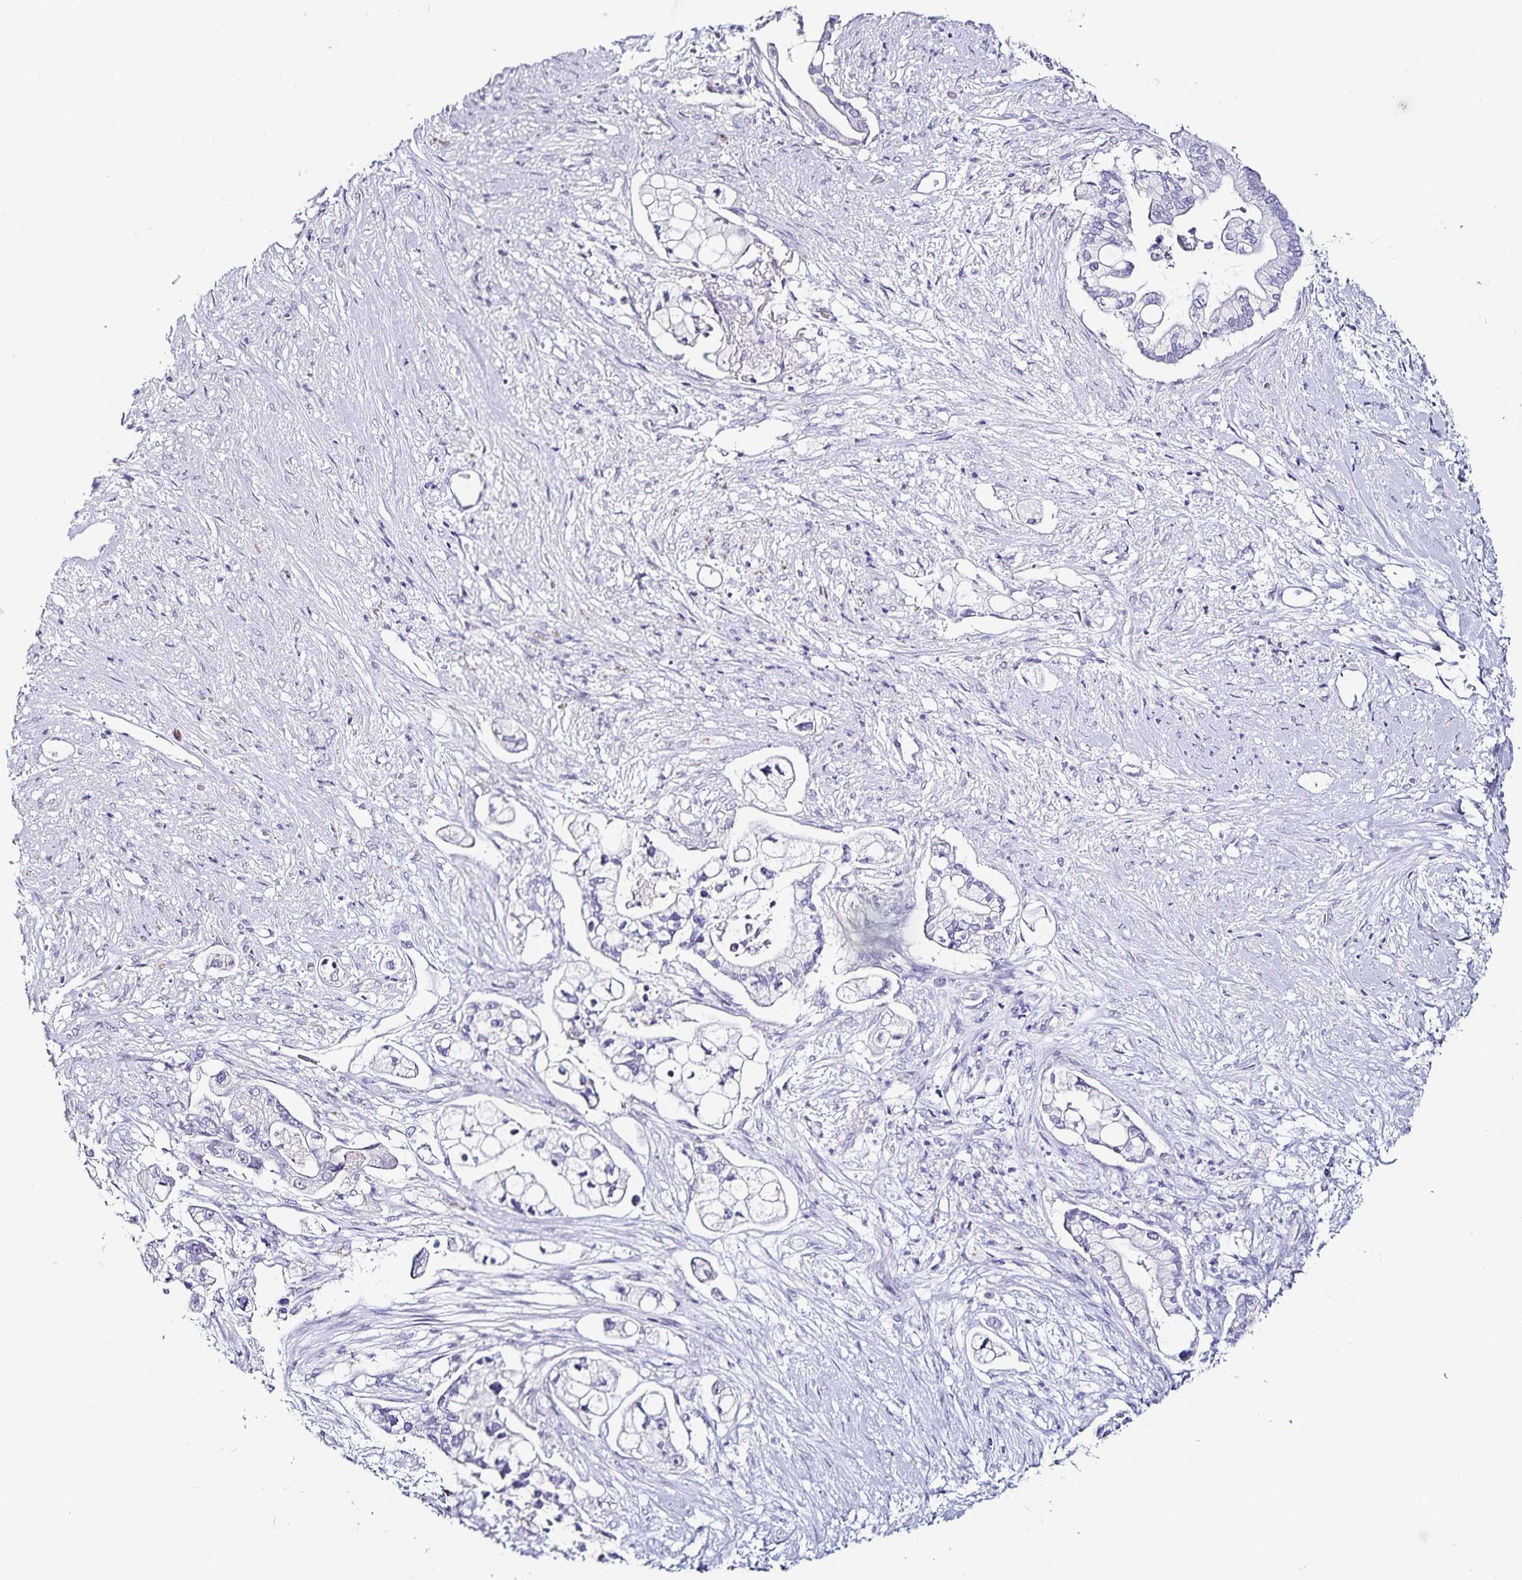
{"staining": {"intensity": "negative", "quantity": "none", "location": "none"}, "tissue": "pancreatic cancer", "cell_type": "Tumor cells", "image_type": "cancer", "snomed": [{"axis": "morphology", "description": "Adenocarcinoma, NOS"}, {"axis": "topography", "description": "Pancreas"}], "caption": "This is an IHC photomicrograph of human pancreatic cancer (adenocarcinoma). There is no positivity in tumor cells.", "gene": "TSPAN7", "patient": {"sex": "female", "age": 69}}